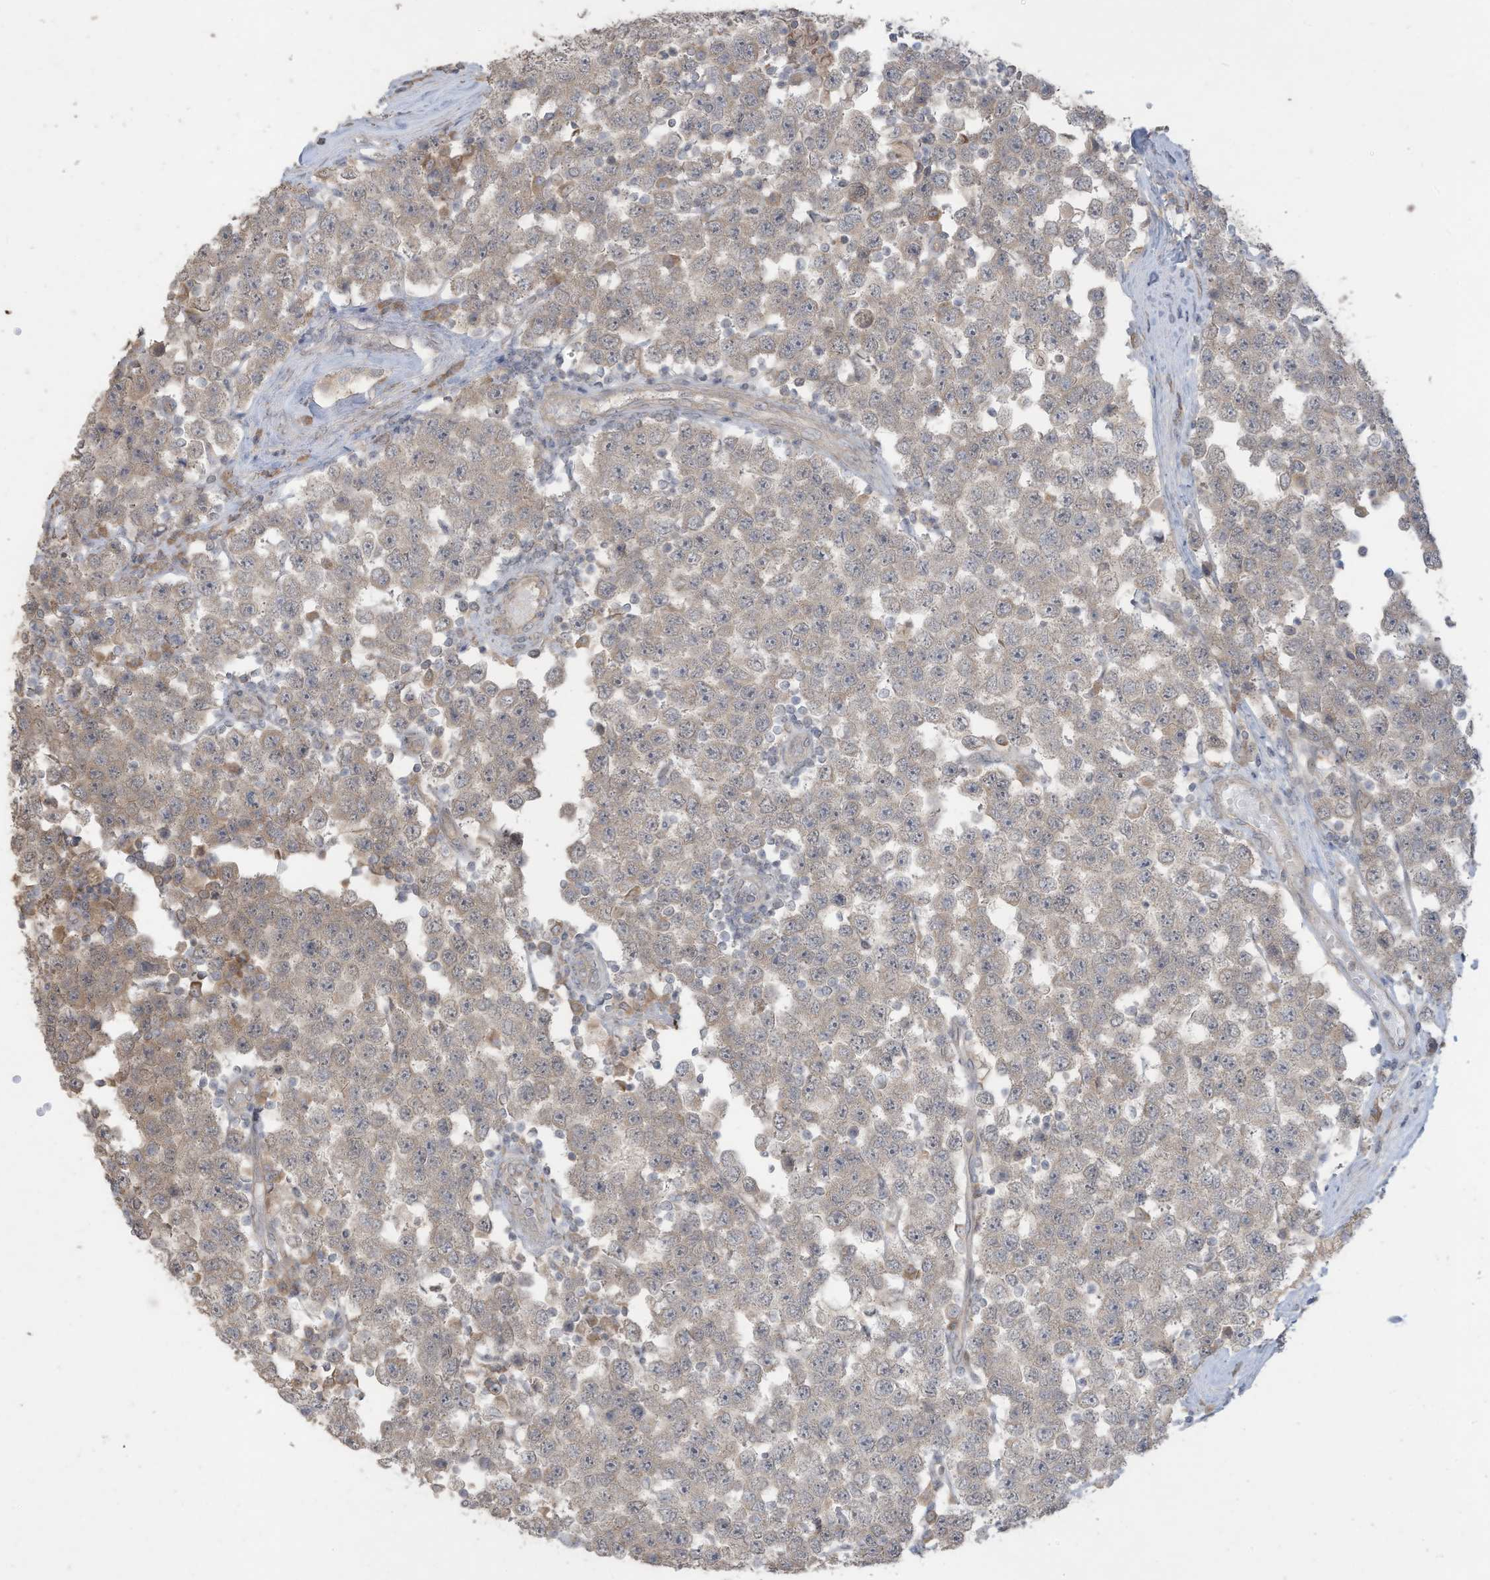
{"staining": {"intensity": "weak", "quantity": "25%-75%", "location": "cytoplasmic/membranous"}, "tissue": "testis cancer", "cell_type": "Tumor cells", "image_type": "cancer", "snomed": [{"axis": "morphology", "description": "Seminoma, NOS"}, {"axis": "topography", "description": "Testis"}], "caption": "Testis cancer (seminoma) stained for a protein demonstrates weak cytoplasmic/membranous positivity in tumor cells. The staining was performed using DAB, with brown indicating positive protein expression. Nuclei are stained blue with hematoxylin.", "gene": "MAGIX", "patient": {"sex": "male", "age": 28}}